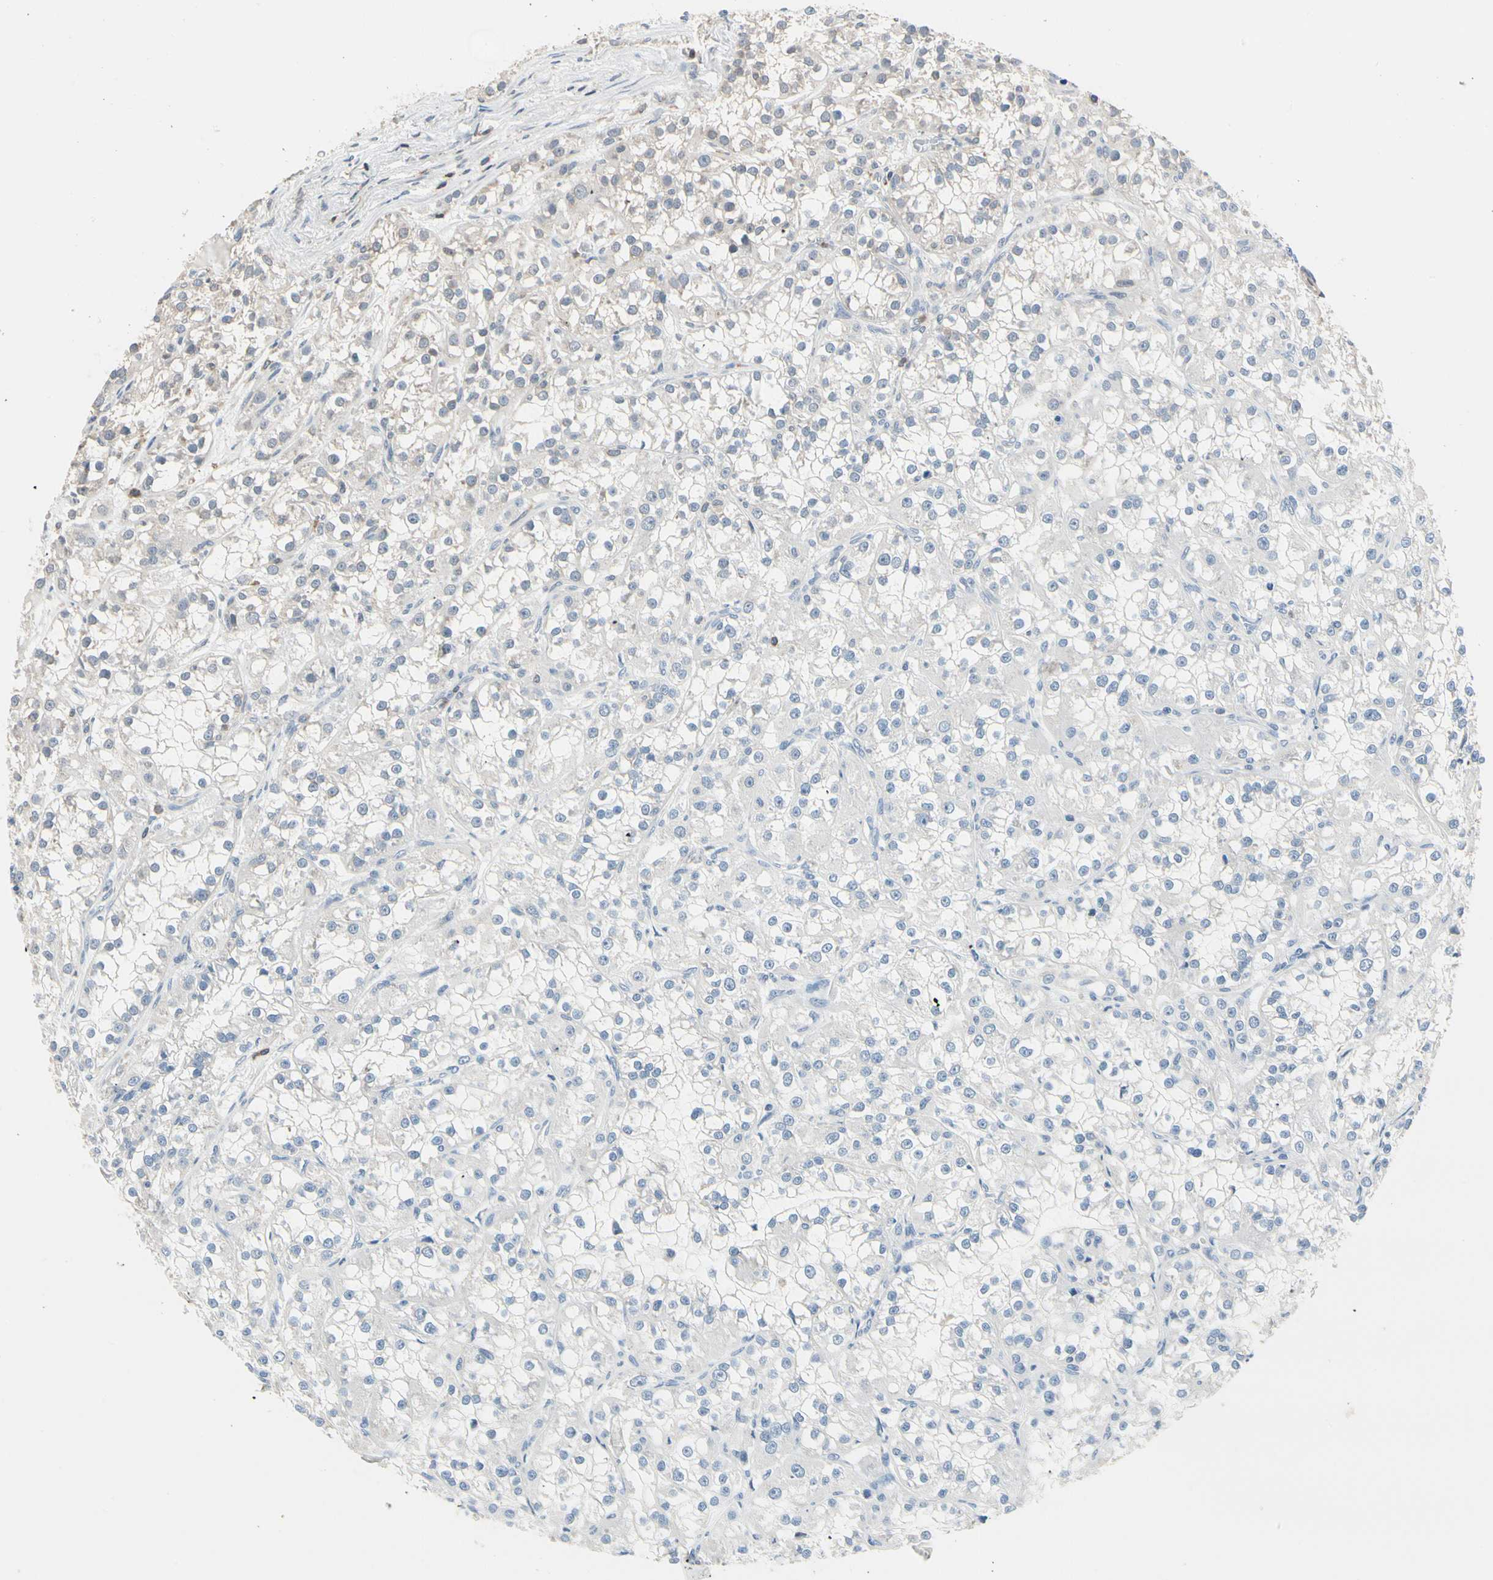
{"staining": {"intensity": "negative", "quantity": "none", "location": "none"}, "tissue": "renal cancer", "cell_type": "Tumor cells", "image_type": "cancer", "snomed": [{"axis": "morphology", "description": "Adenocarcinoma, NOS"}, {"axis": "topography", "description": "Kidney"}], "caption": "IHC histopathology image of neoplastic tissue: human renal adenocarcinoma stained with DAB (3,3'-diaminobenzidine) exhibits no significant protein staining in tumor cells.", "gene": "NFATC2", "patient": {"sex": "female", "age": 52}}